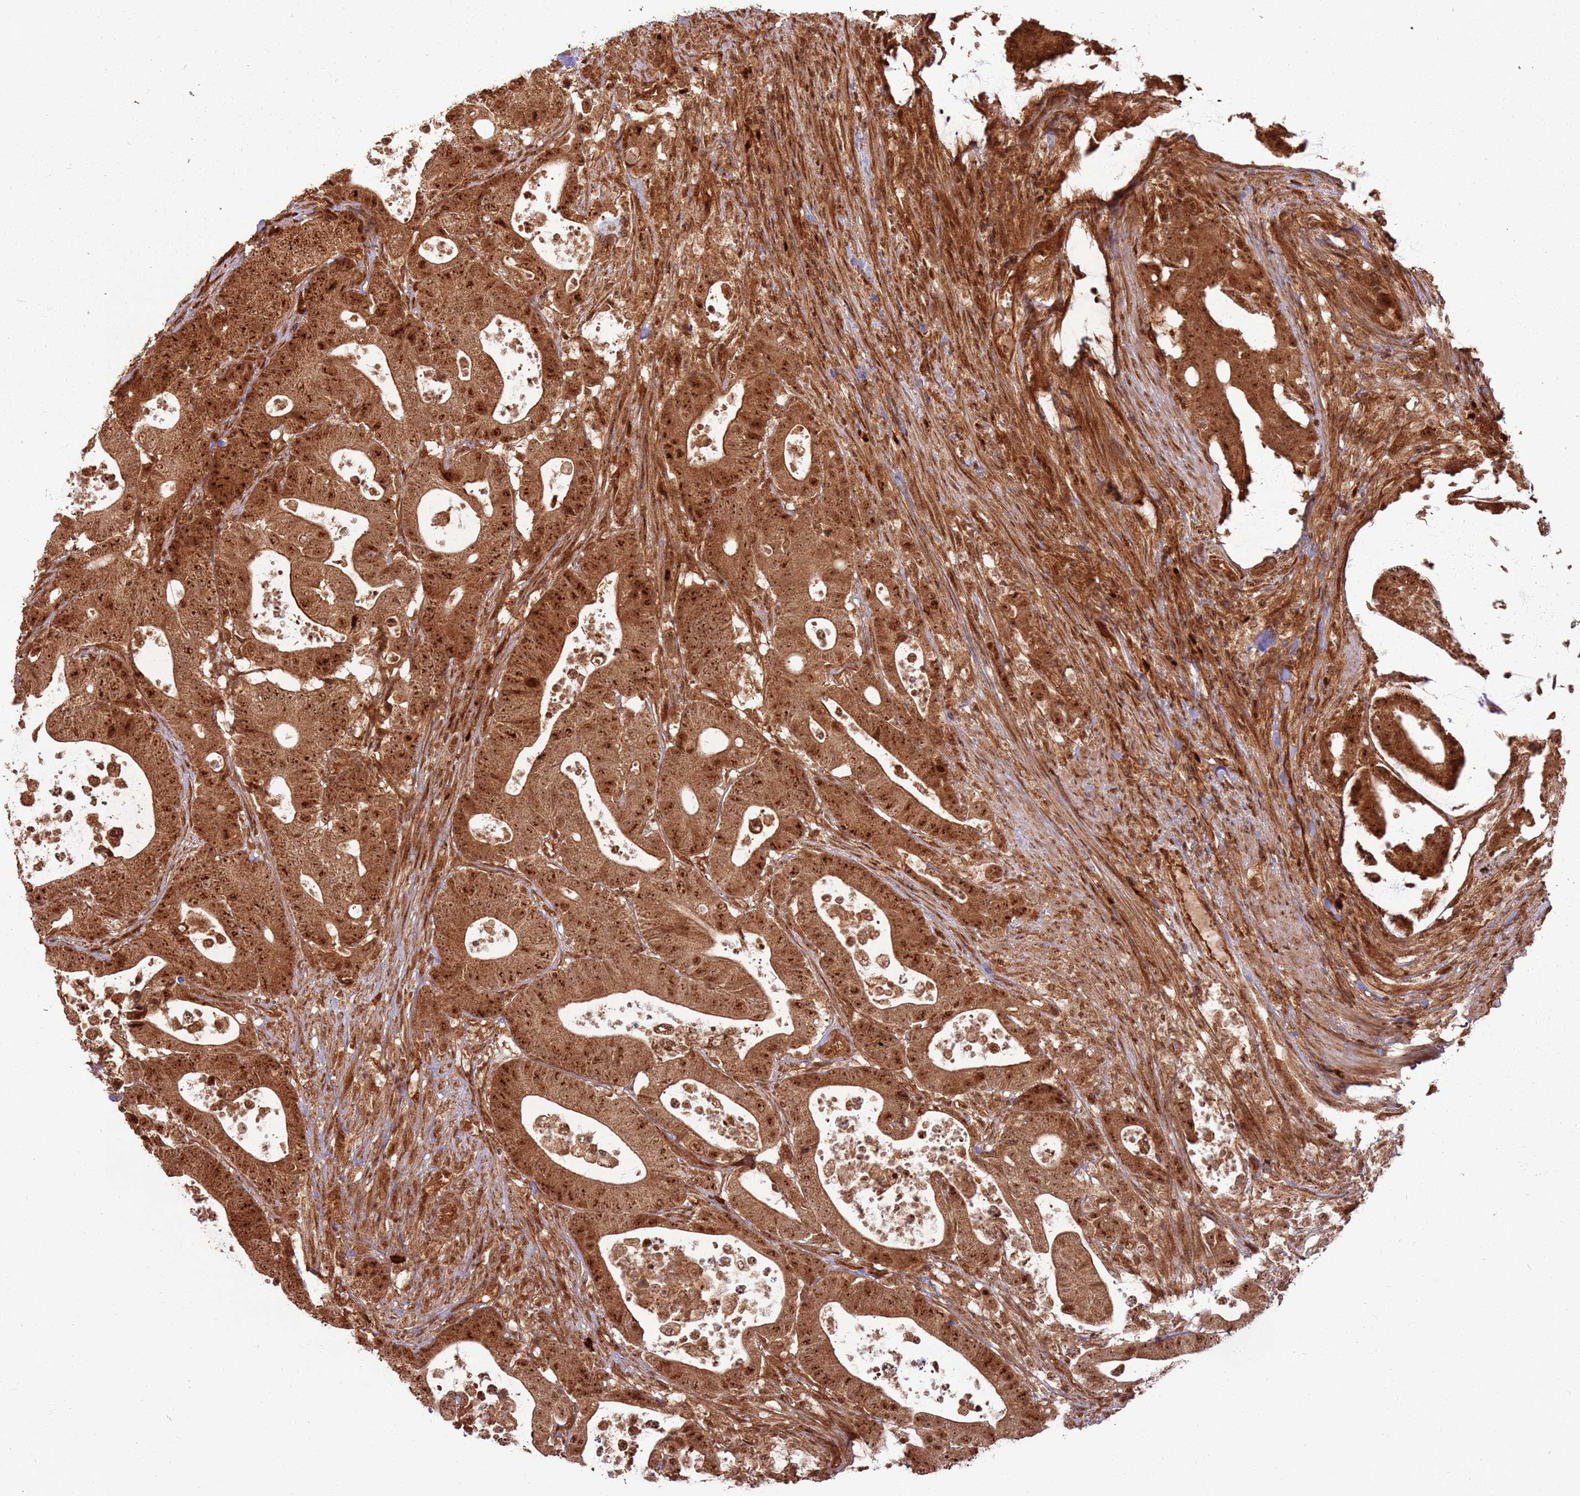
{"staining": {"intensity": "strong", "quantity": ">75%", "location": "cytoplasmic/membranous,nuclear"}, "tissue": "colorectal cancer", "cell_type": "Tumor cells", "image_type": "cancer", "snomed": [{"axis": "morphology", "description": "Adenocarcinoma, NOS"}, {"axis": "topography", "description": "Colon"}], "caption": "The image demonstrates a brown stain indicating the presence of a protein in the cytoplasmic/membranous and nuclear of tumor cells in colorectal adenocarcinoma.", "gene": "TBC1D13", "patient": {"sex": "female", "age": 84}}